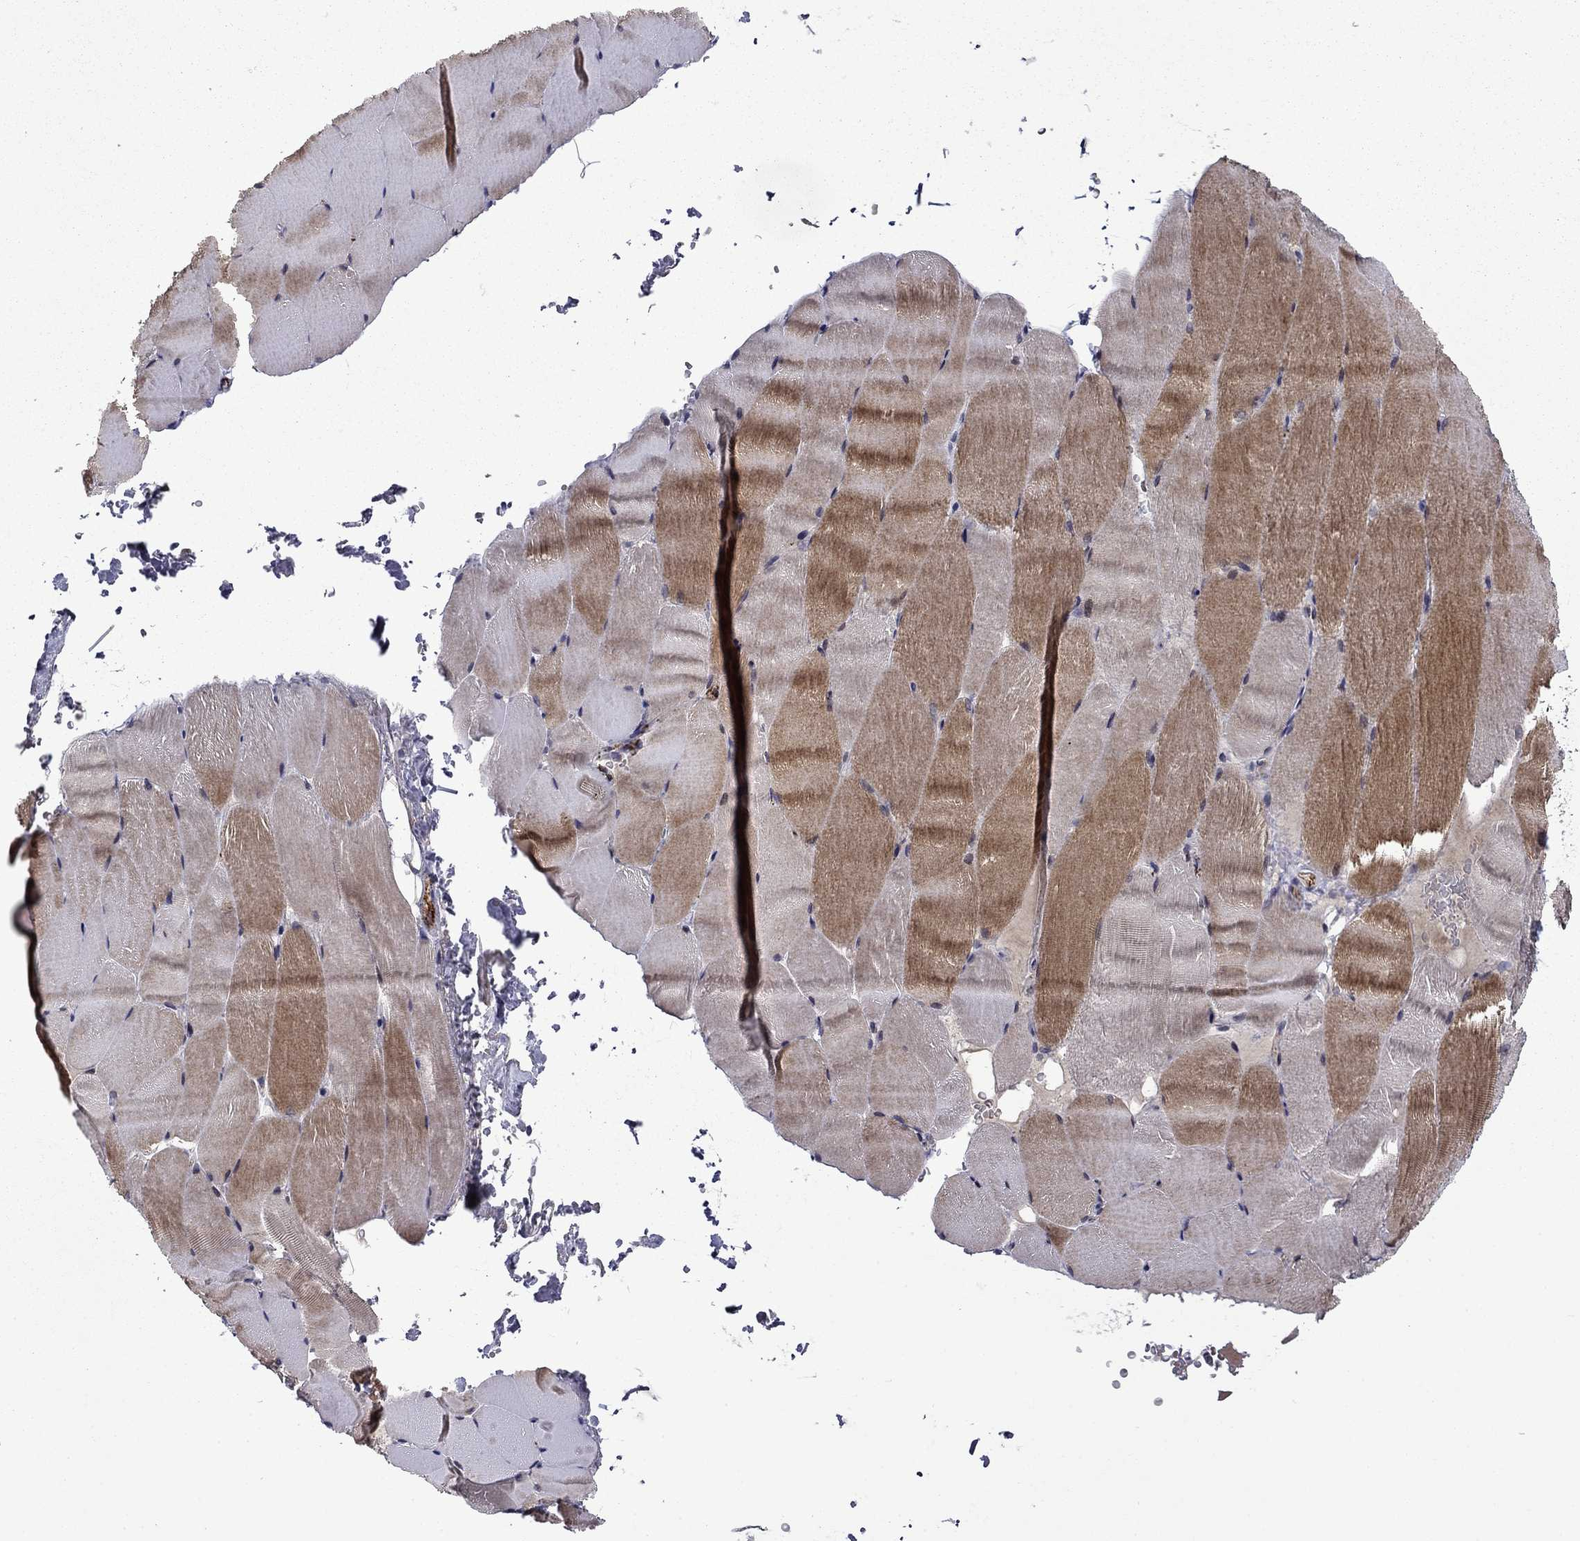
{"staining": {"intensity": "moderate", "quantity": "<25%", "location": "cytoplasmic/membranous"}, "tissue": "skeletal muscle", "cell_type": "Myocytes", "image_type": "normal", "snomed": [{"axis": "morphology", "description": "Normal tissue, NOS"}, {"axis": "topography", "description": "Skeletal muscle"}], "caption": "Brown immunohistochemical staining in normal skeletal muscle shows moderate cytoplasmic/membranous positivity in approximately <25% of myocytes. (IHC, brightfield microscopy, high magnification).", "gene": "SLITRK1", "patient": {"sex": "female", "age": 37}}